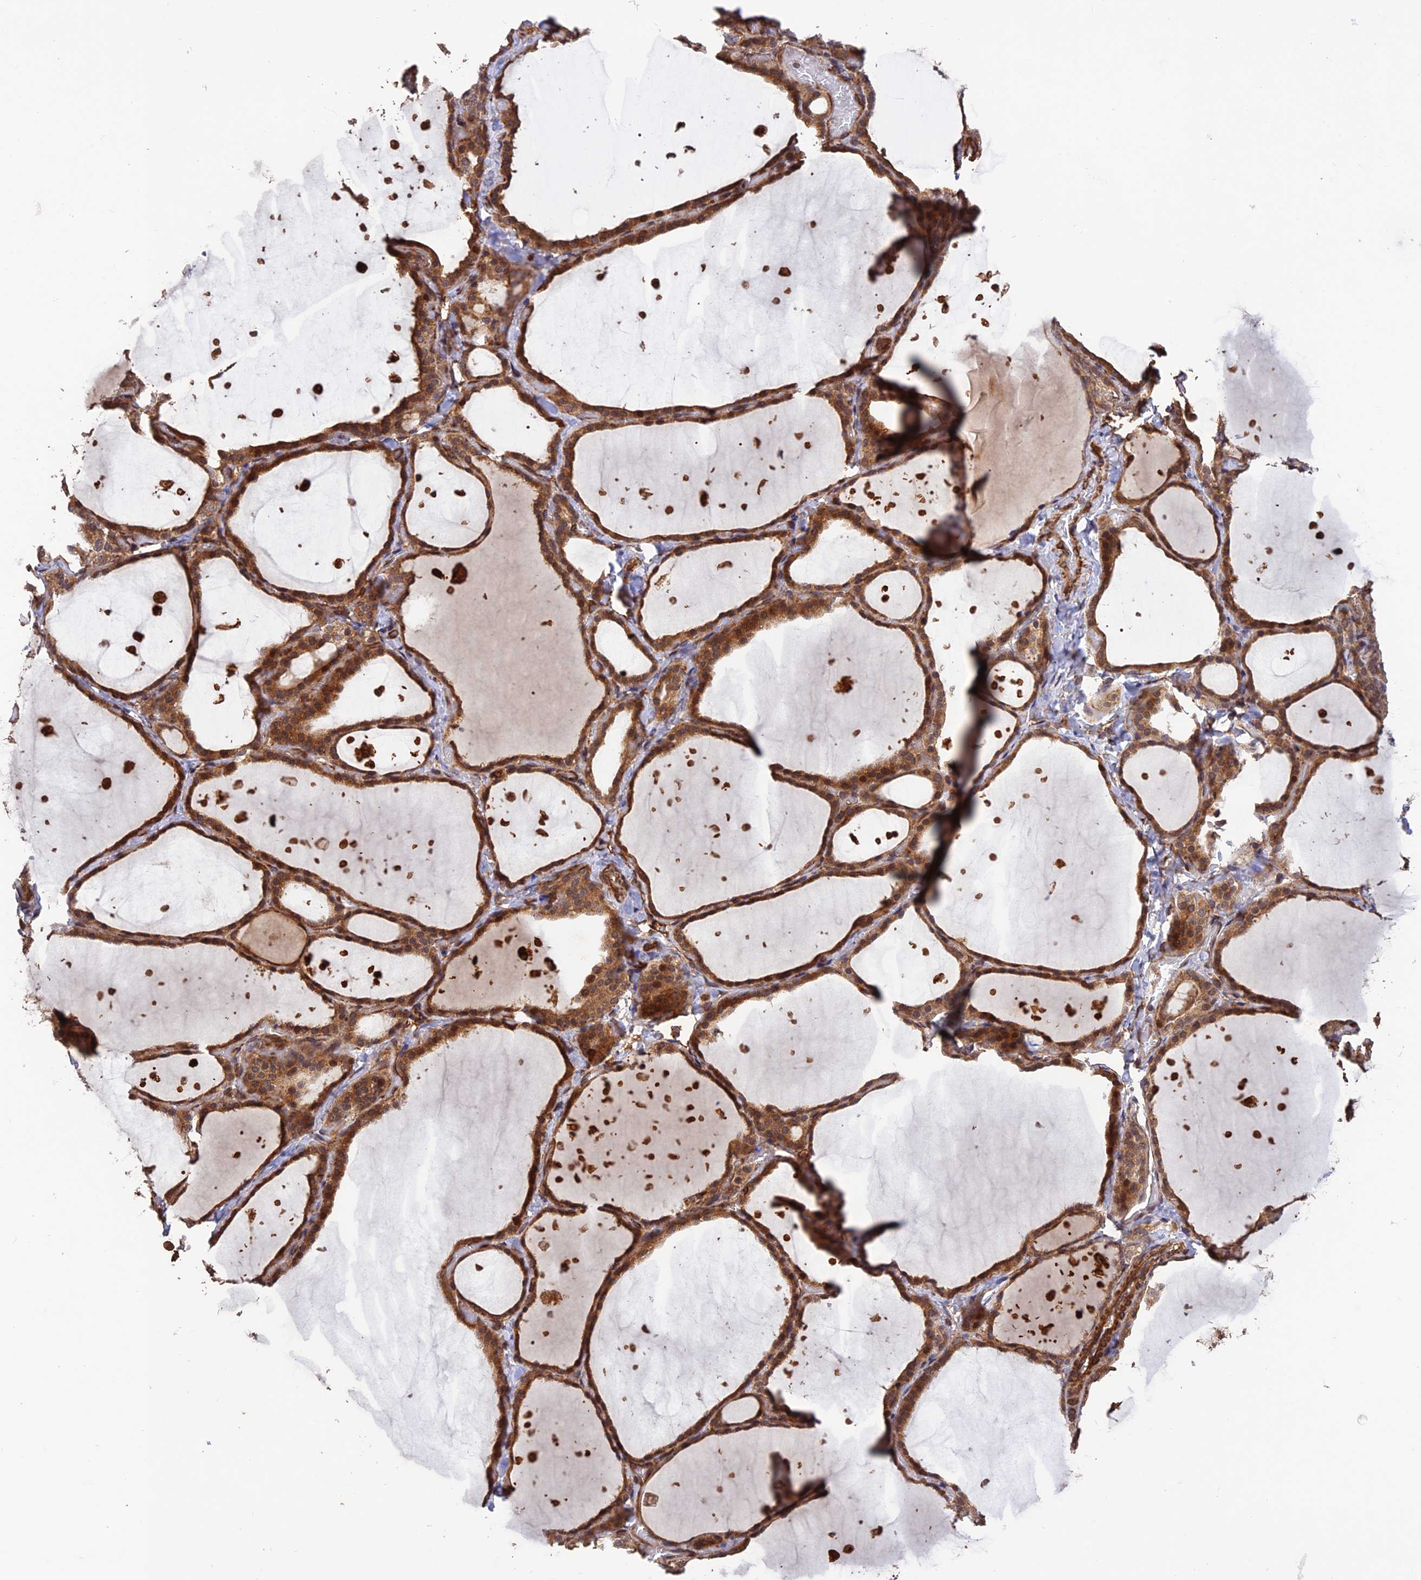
{"staining": {"intensity": "strong", "quantity": ">75%", "location": "cytoplasmic/membranous"}, "tissue": "thyroid gland", "cell_type": "Glandular cells", "image_type": "normal", "snomed": [{"axis": "morphology", "description": "Normal tissue, NOS"}, {"axis": "topography", "description": "Thyroid gland"}], "caption": "Protein staining of normal thyroid gland shows strong cytoplasmic/membranous expression in approximately >75% of glandular cells.", "gene": "CREBL2", "patient": {"sex": "female", "age": 44}}